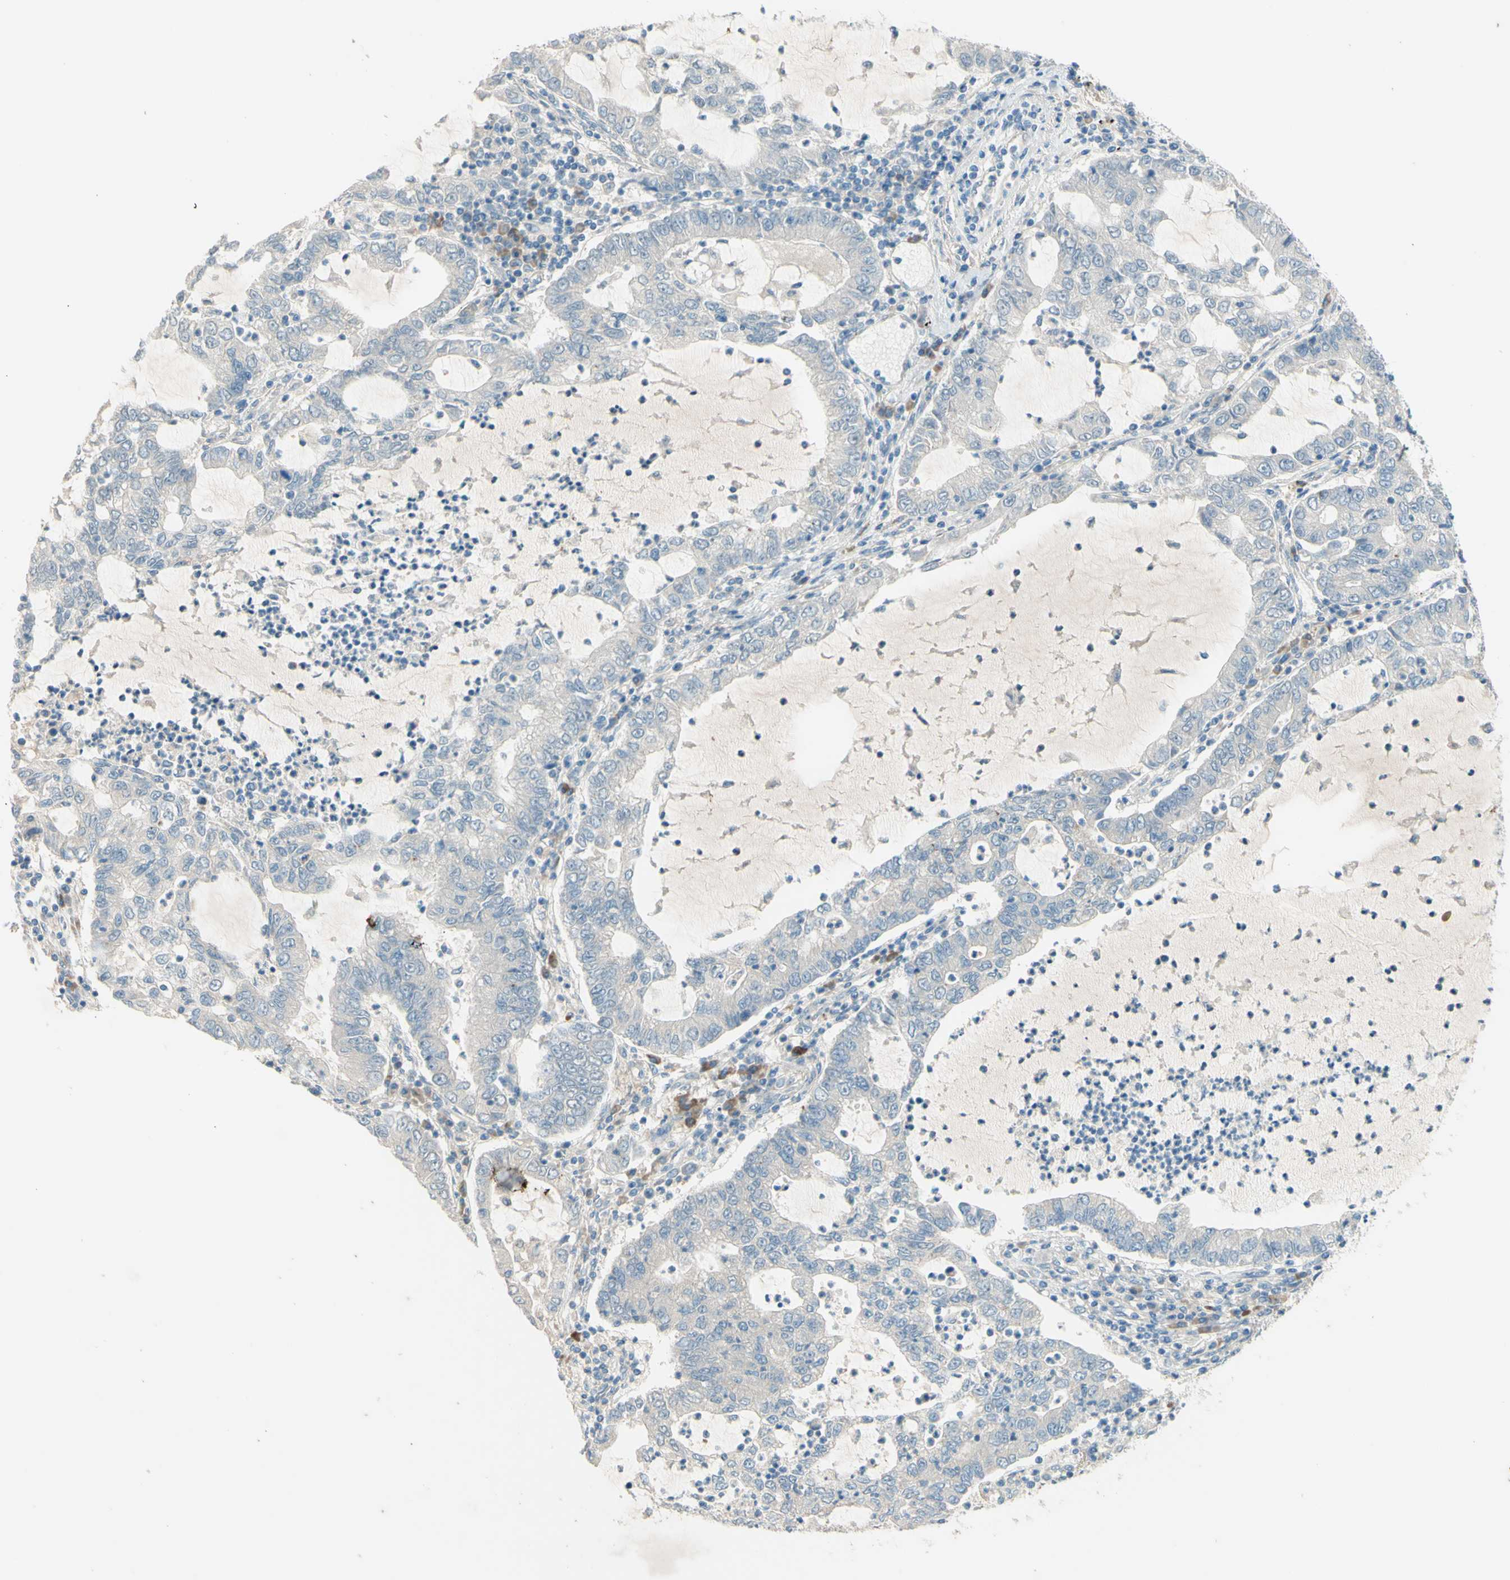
{"staining": {"intensity": "negative", "quantity": "none", "location": "none"}, "tissue": "lung cancer", "cell_type": "Tumor cells", "image_type": "cancer", "snomed": [{"axis": "morphology", "description": "Adenocarcinoma, NOS"}, {"axis": "topography", "description": "Lung"}], "caption": "This is an IHC micrograph of lung adenocarcinoma. There is no expression in tumor cells.", "gene": "IL2", "patient": {"sex": "female", "age": 51}}